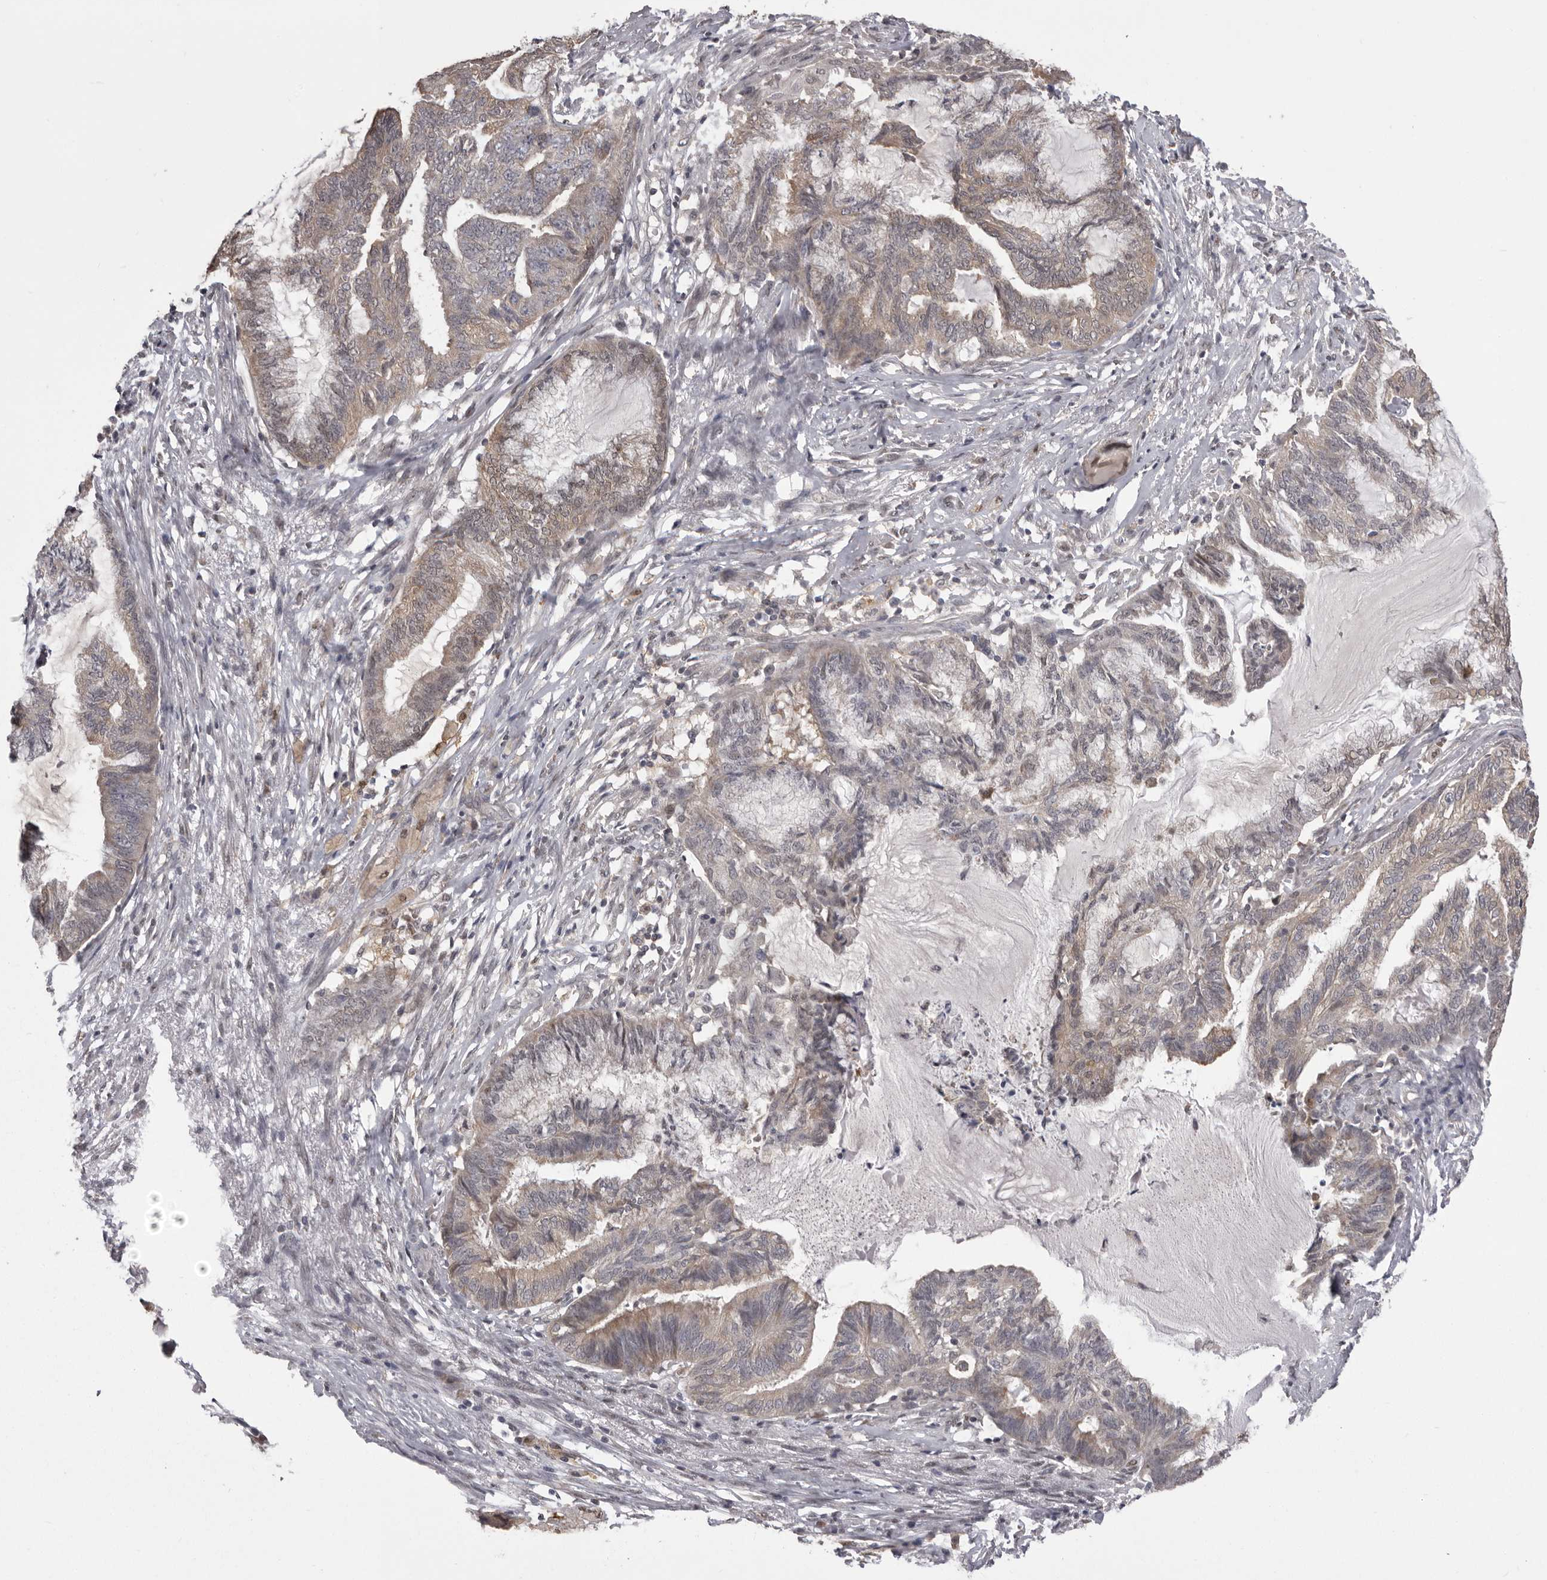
{"staining": {"intensity": "weak", "quantity": "25%-75%", "location": "cytoplasmic/membranous"}, "tissue": "endometrial cancer", "cell_type": "Tumor cells", "image_type": "cancer", "snomed": [{"axis": "morphology", "description": "Adenocarcinoma, NOS"}, {"axis": "topography", "description": "Endometrium"}], "caption": "Adenocarcinoma (endometrial) stained for a protein shows weak cytoplasmic/membranous positivity in tumor cells.", "gene": "MDH1", "patient": {"sex": "female", "age": 86}}